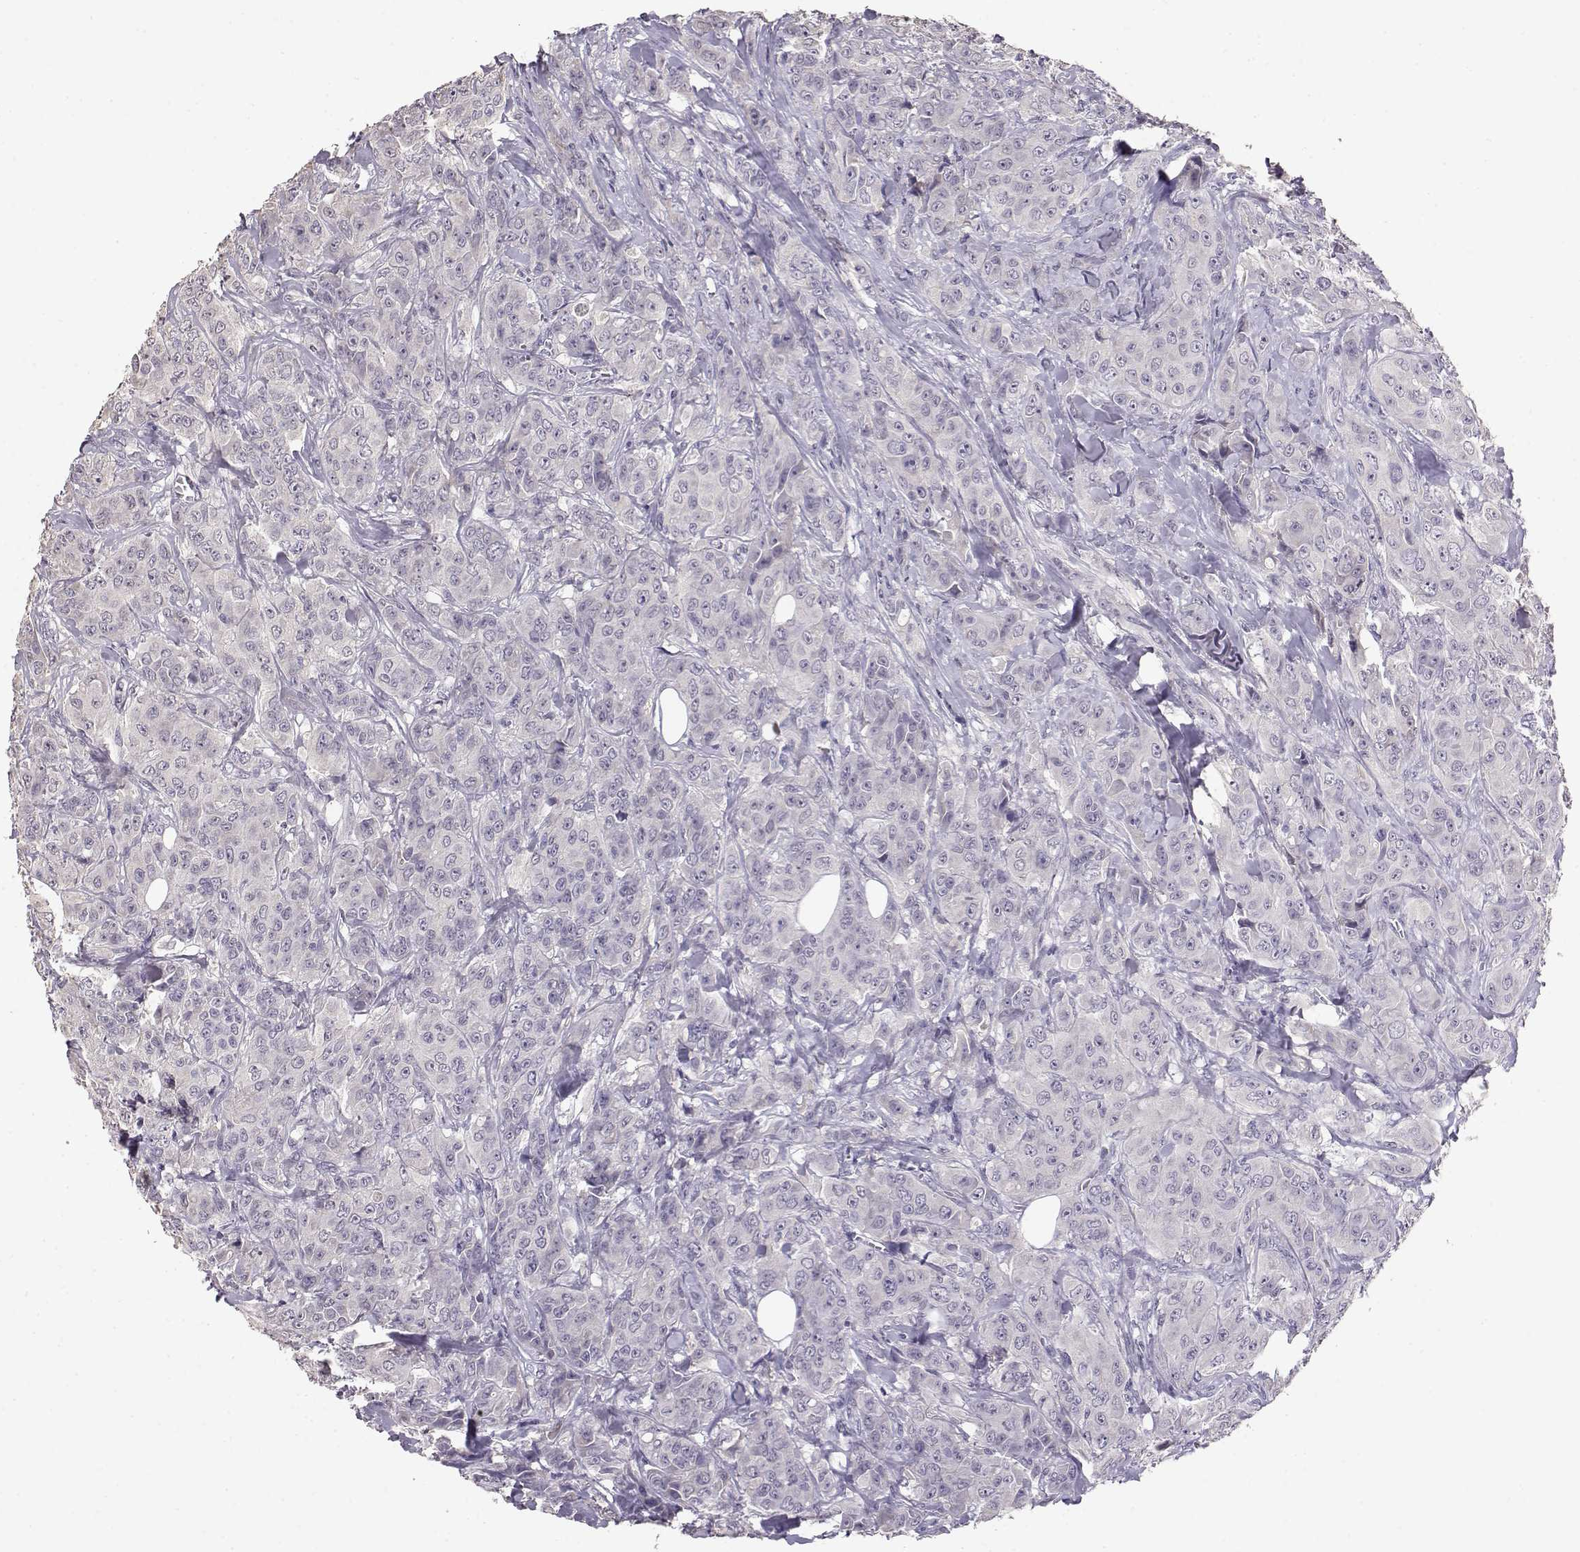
{"staining": {"intensity": "negative", "quantity": "none", "location": "none"}, "tissue": "breast cancer", "cell_type": "Tumor cells", "image_type": "cancer", "snomed": [{"axis": "morphology", "description": "Duct carcinoma"}, {"axis": "topography", "description": "Breast"}], "caption": "This photomicrograph is of breast cancer (invasive ductal carcinoma) stained with immunohistochemistry (IHC) to label a protein in brown with the nuclei are counter-stained blue. There is no expression in tumor cells.", "gene": "TACR1", "patient": {"sex": "female", "age": 43}}